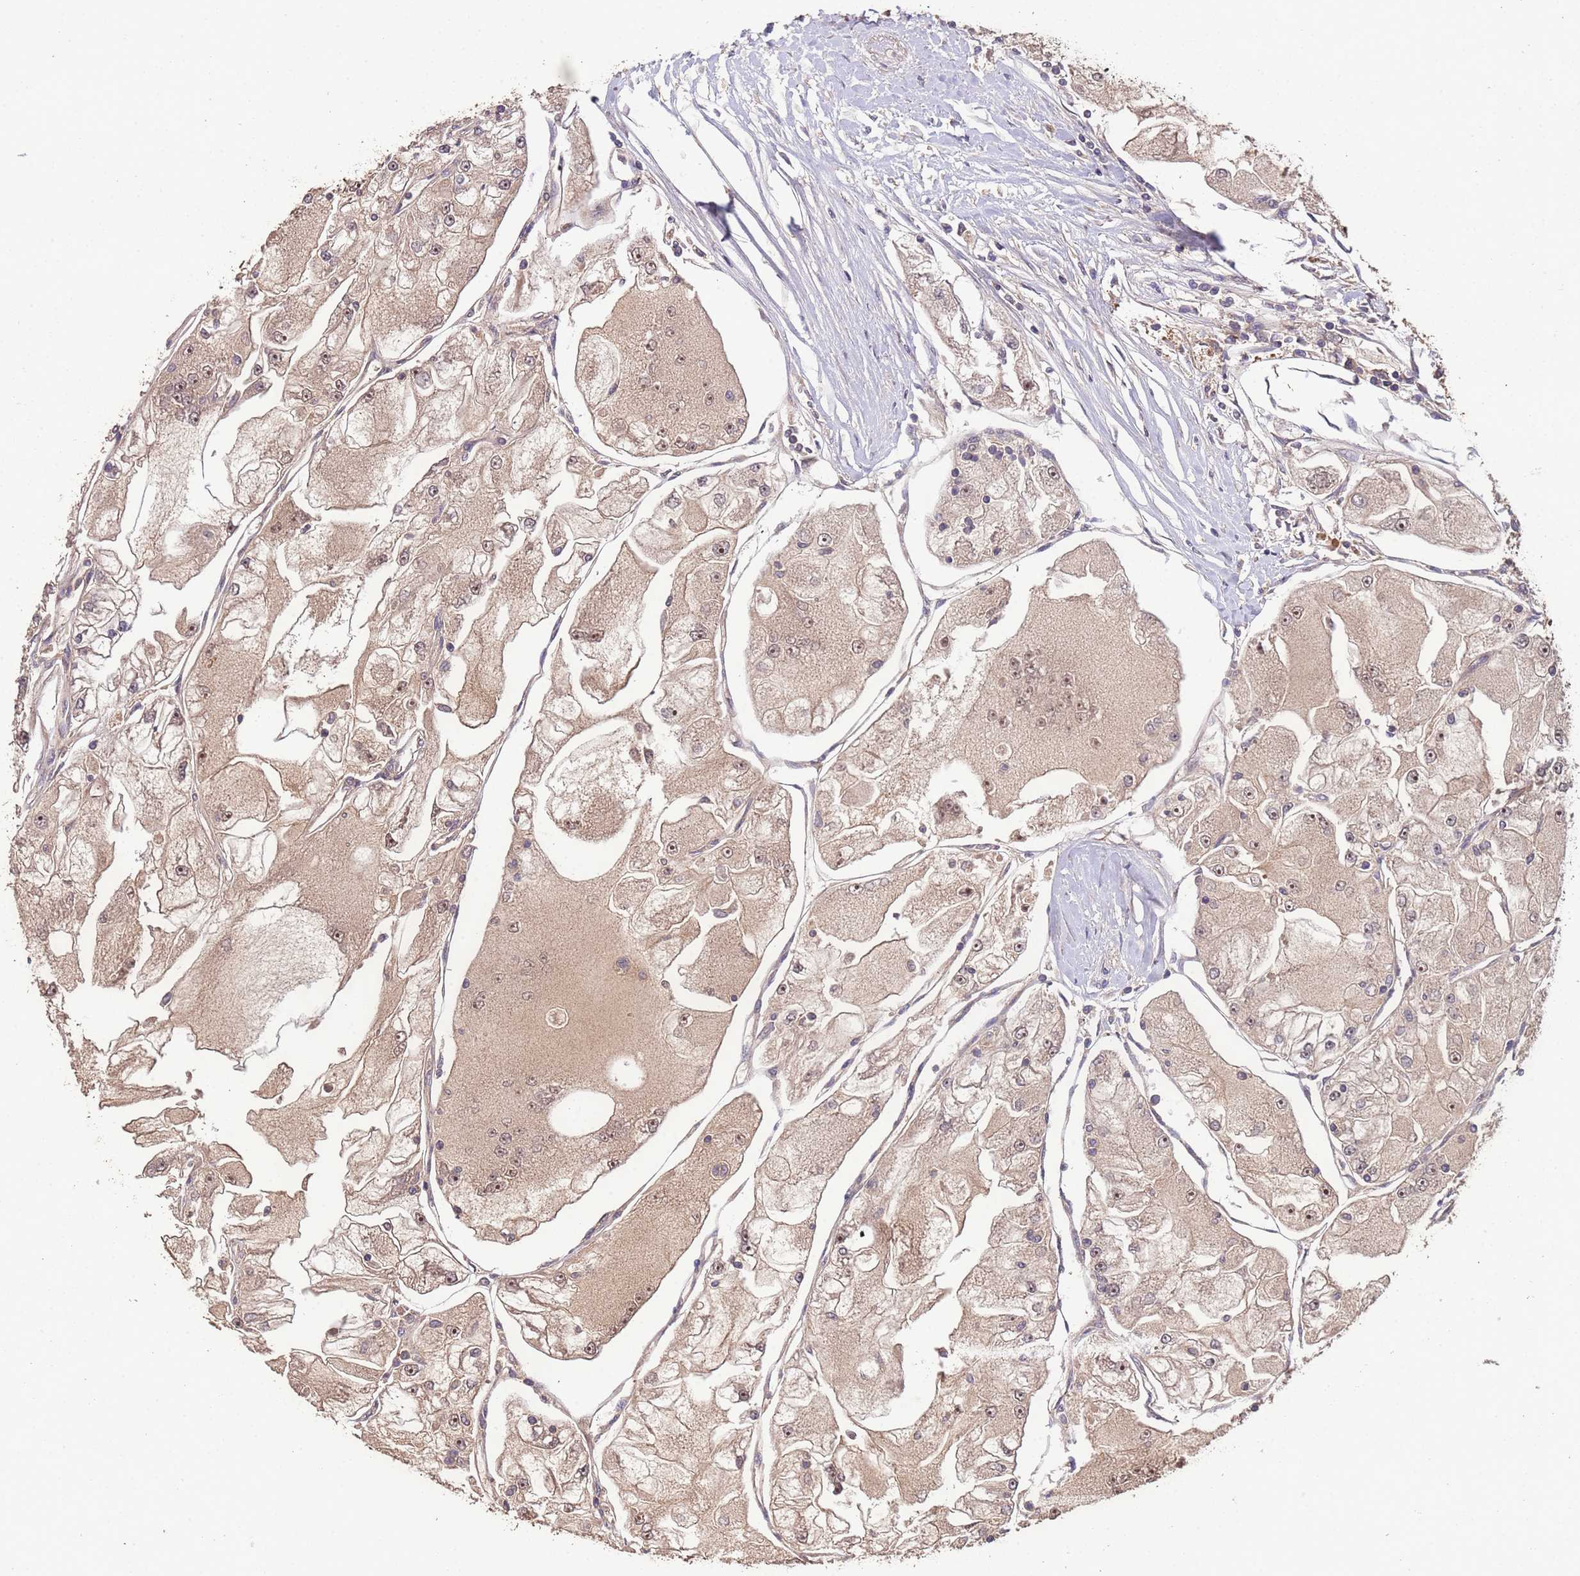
{"staining": {"intensity": "weak", "quantity": "25%-75%", "location": "cytoplasmic/membranous,nuclear"}, "tissue": "renal cancer", "cell_type": "Tumor cells", "image_type": "cancer", "snomed": [{"axis": "morphology", "description": "Adenocarcinoma, NOS"}, {"axis": "topography", "description": "Kidney"}], "caption": "Immunohistochemistry (DAB (3,3'-diaminobenzidine)) staining of adenocarcinoma (renal) reveals weak cytoplasmic/membranous and nuclear protein positivity in about 25%-75% of tumor cells. (DAB (3,3'-diaminobenzidine) = brown stain, brightfield microscopy at high magnification).", "gene": "CCDC184", "patient": {"sex": "female", "age": 72}}